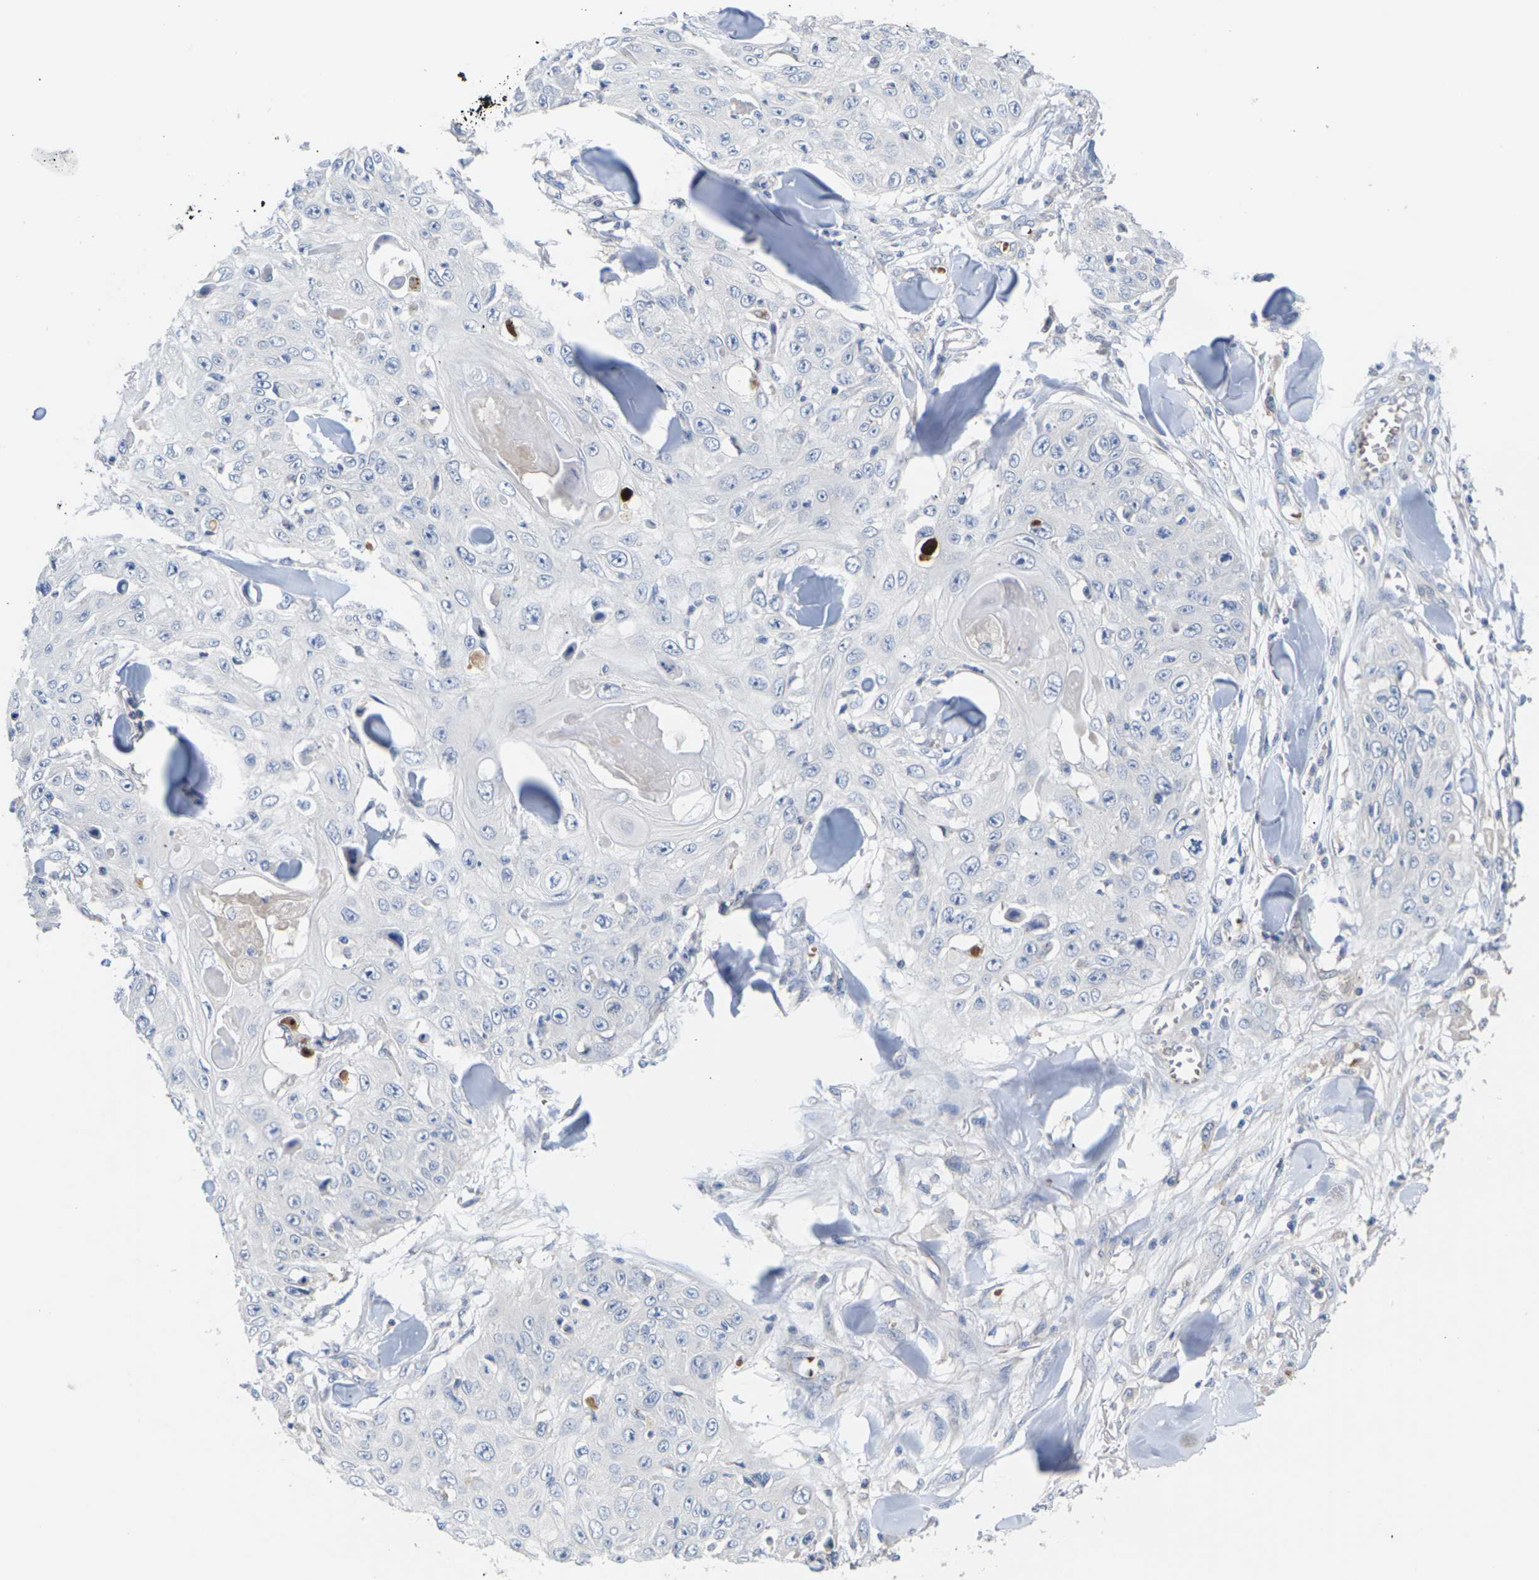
{"staining": {"intensity": "negative", "quantity": "none", "location": "none"}, "tissue": "skin cancer", "cell_type": "Tumor cells", "image_type": "cancer", "snomed": [{"axis": "morphology", "description": "Squamous cell carcinoma, NOS"}, {"axis": "topography", "description": "Skin"}], "caption": "An image of skin squamous cell carcinoma stained for a protein exhibits no brown staining in tumor cells.", "gene": "TMCO4", "patient": {"sex": "male", "age": 86}}